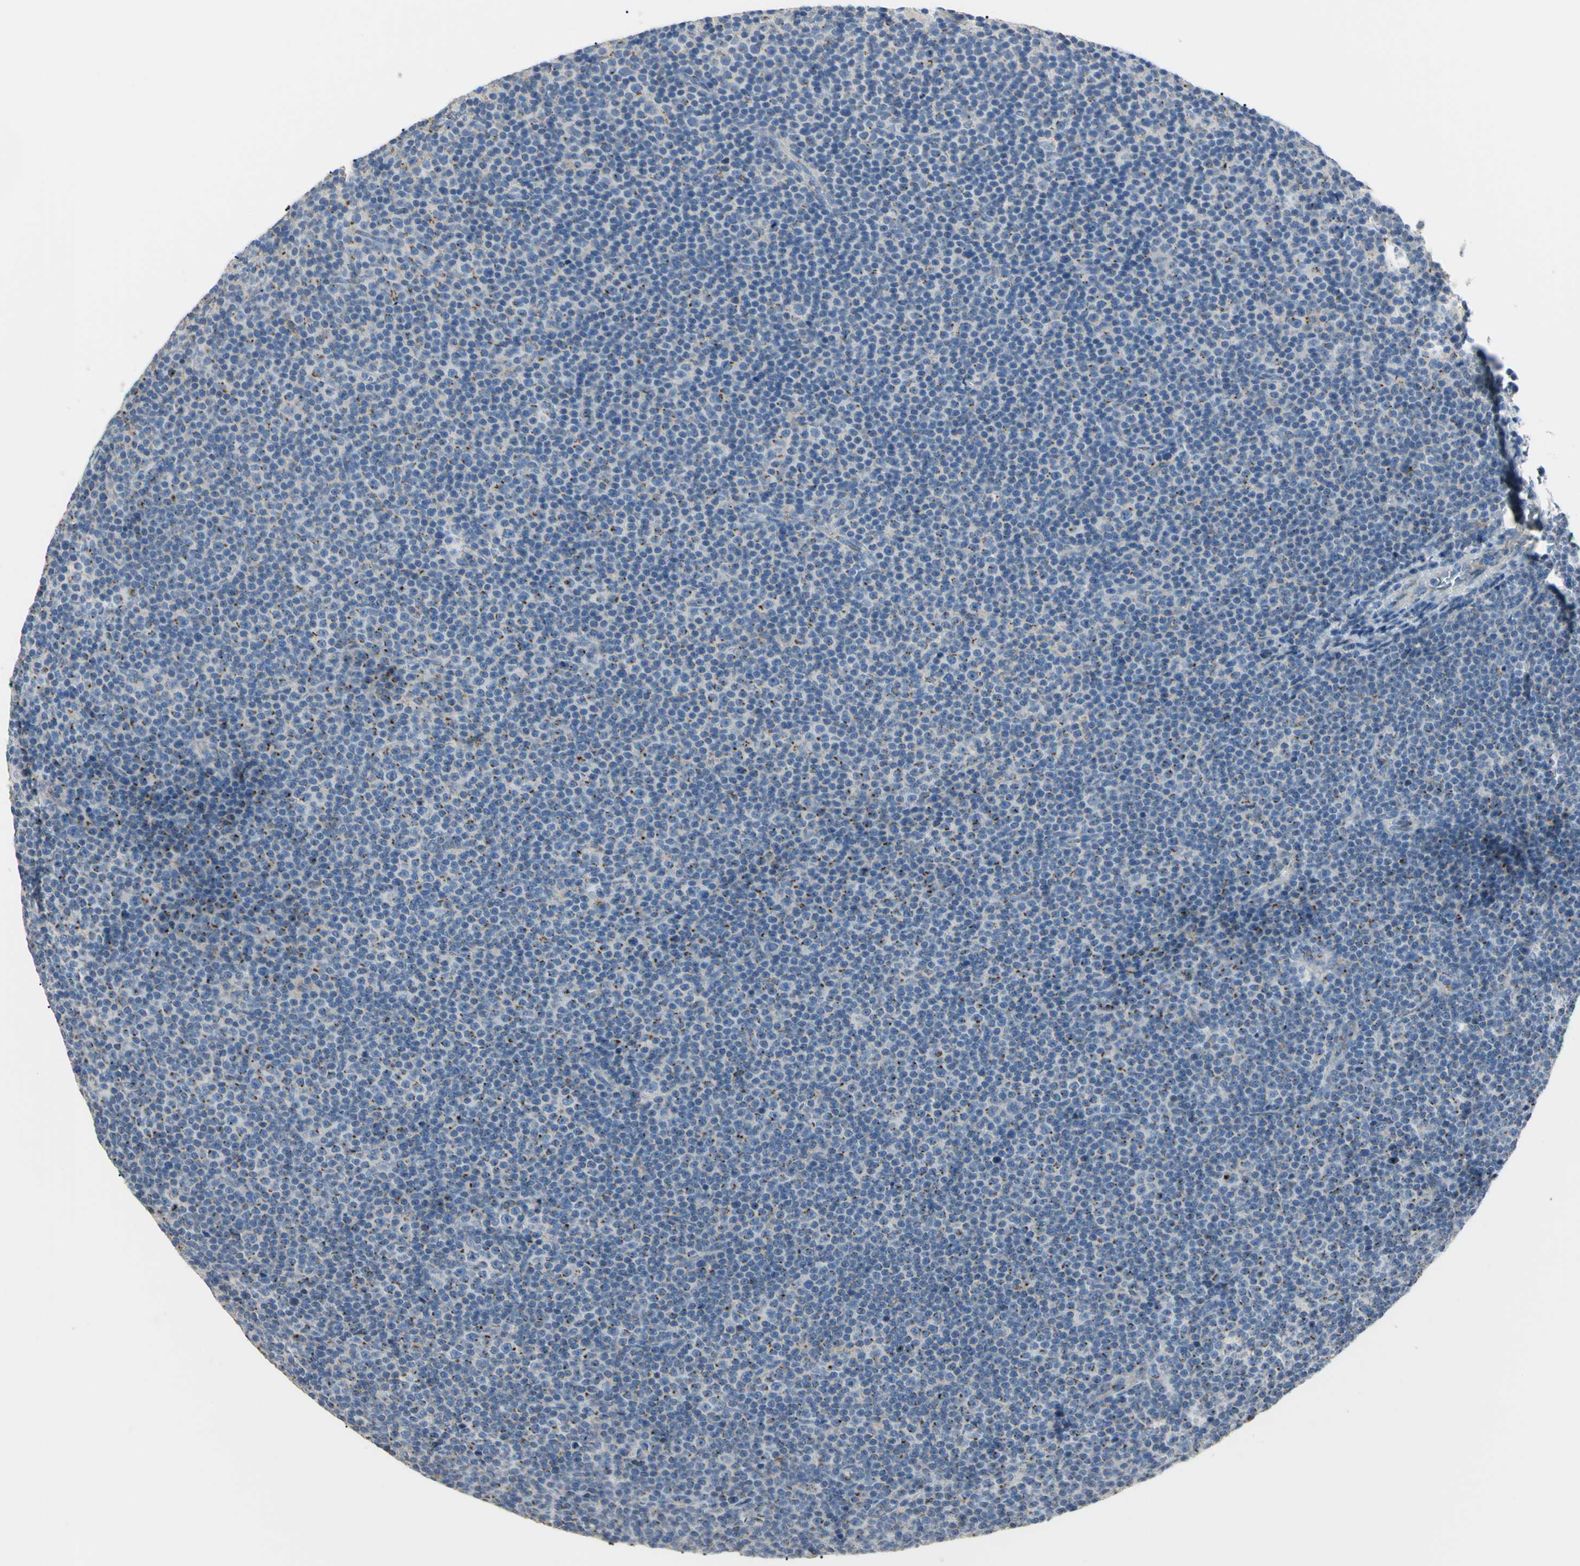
{"staining": {"intensity": "moderate", "quantity": "<25%", "location": "cytoplasmic/membranous"}, "tissue": "lymphoma", "cell_type": "Tumor cells", "image_type": "cancer", "snomed": [{"axis": "morphology", "description": "Malignant lymphoma, non-Hodgkin's type, Low grade"}, {"axis": "topography", "description": "Lymph node"}], "caption": "The image demonstrates a brown stain indicating the presence of a protein in the cytoplasmic/membranous of tumor cells in lymphoma.", "gene": "B4GALT3", "patient": {"sex": "female", "age": 67}}